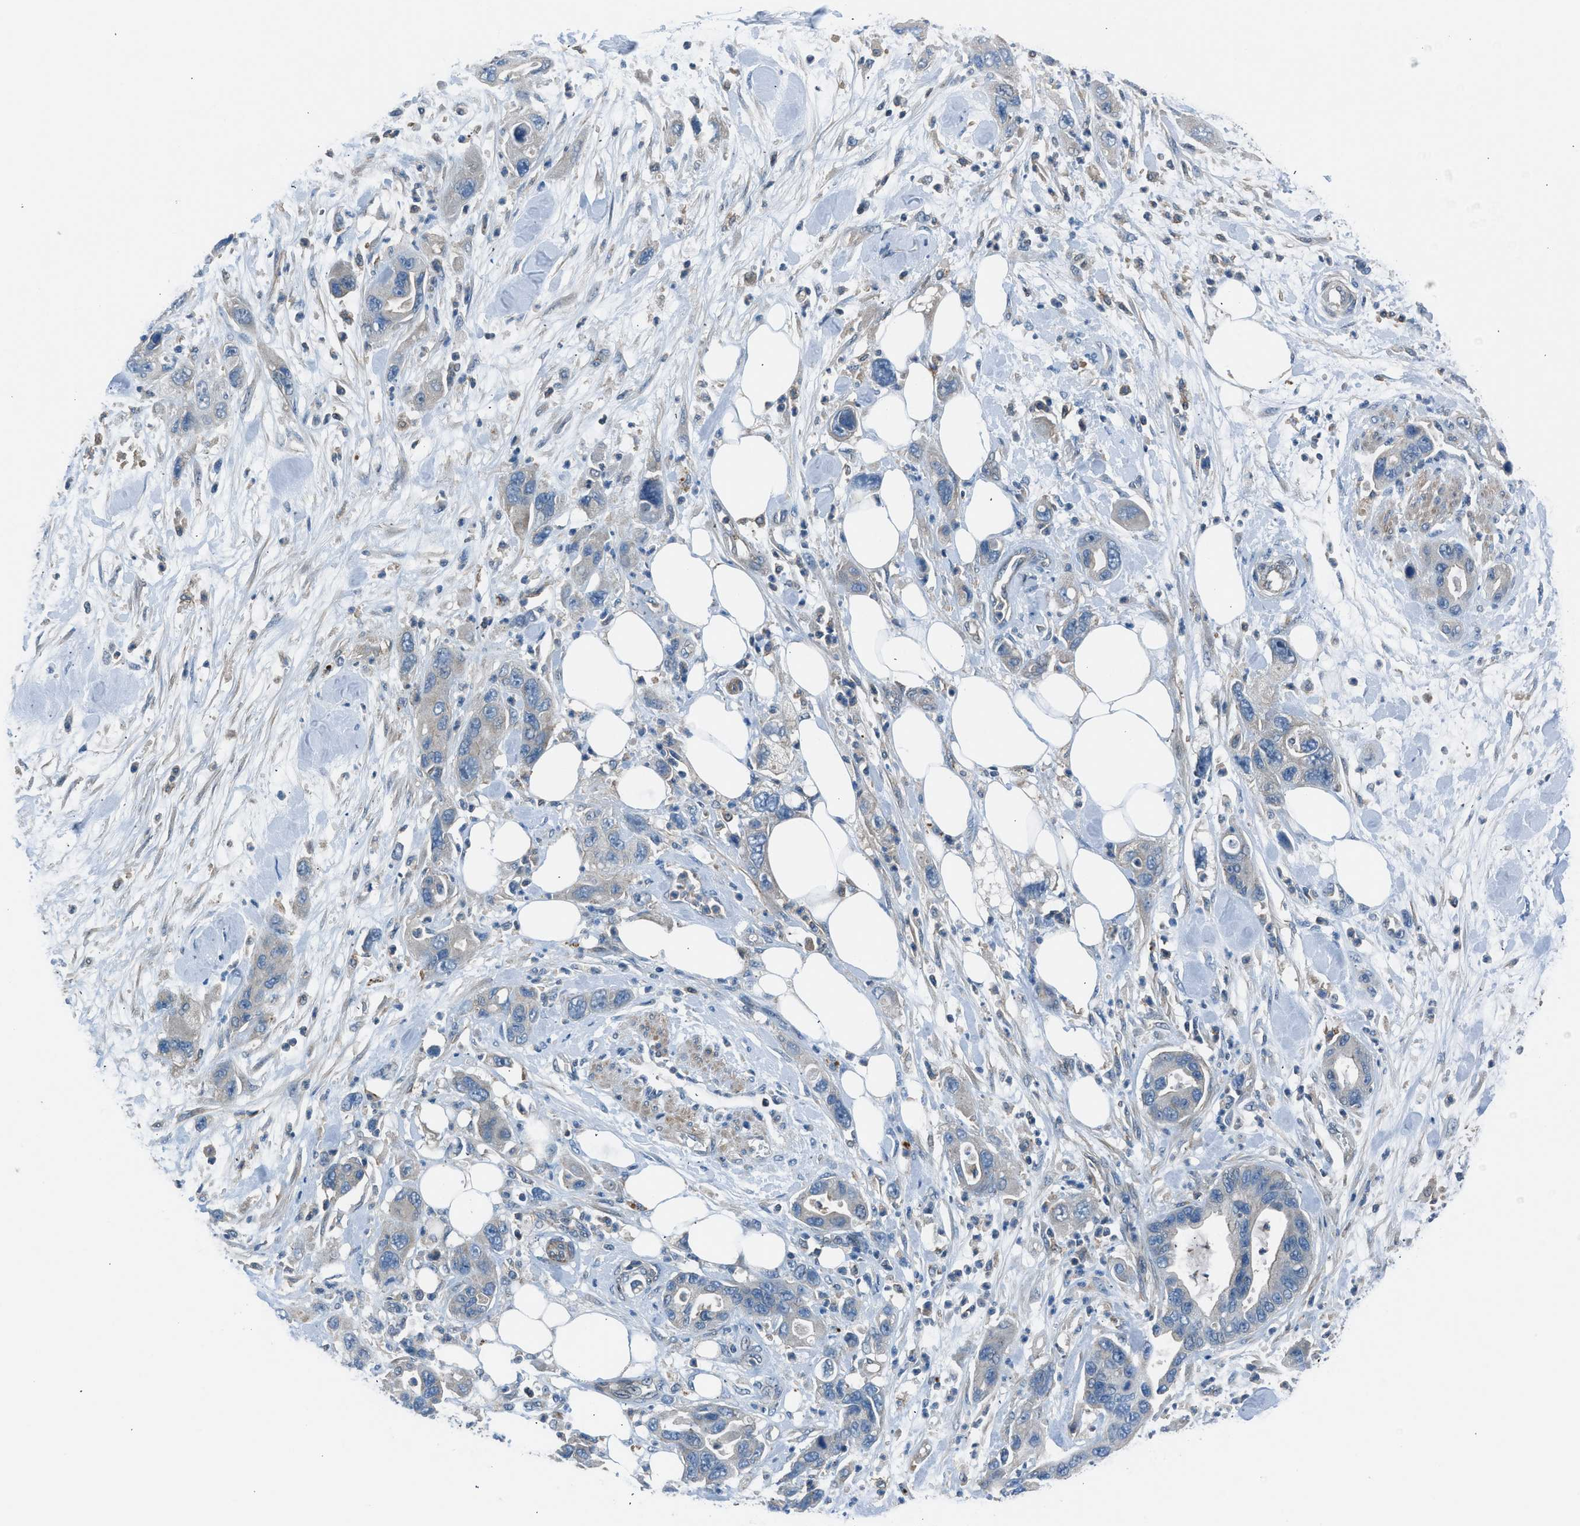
{"staining": {"intensity": "weak", "quantity": "<25%", "location": "cytoplasmic/membranous"}, "tissue": "pancreatic cancer", "cell_type": "Tumor cells", "image_type": "cancer", "snomed": [{"axis": "morphology", "description": "Normal tissue, NOS"}, {"axis": "morphology", "description": "Adenocarcinoma, NOS"}, {"axis": "topography", "description": "Pancreas"}], "caption": "A micrograph of human pancreatic cancer (adenocarcinoma) is negative for staining in tumor cells. (IHC, brightfield microscopy, high magnification).", "gene": "LMLN", "patient": {"sex": "female", "age": 71}}